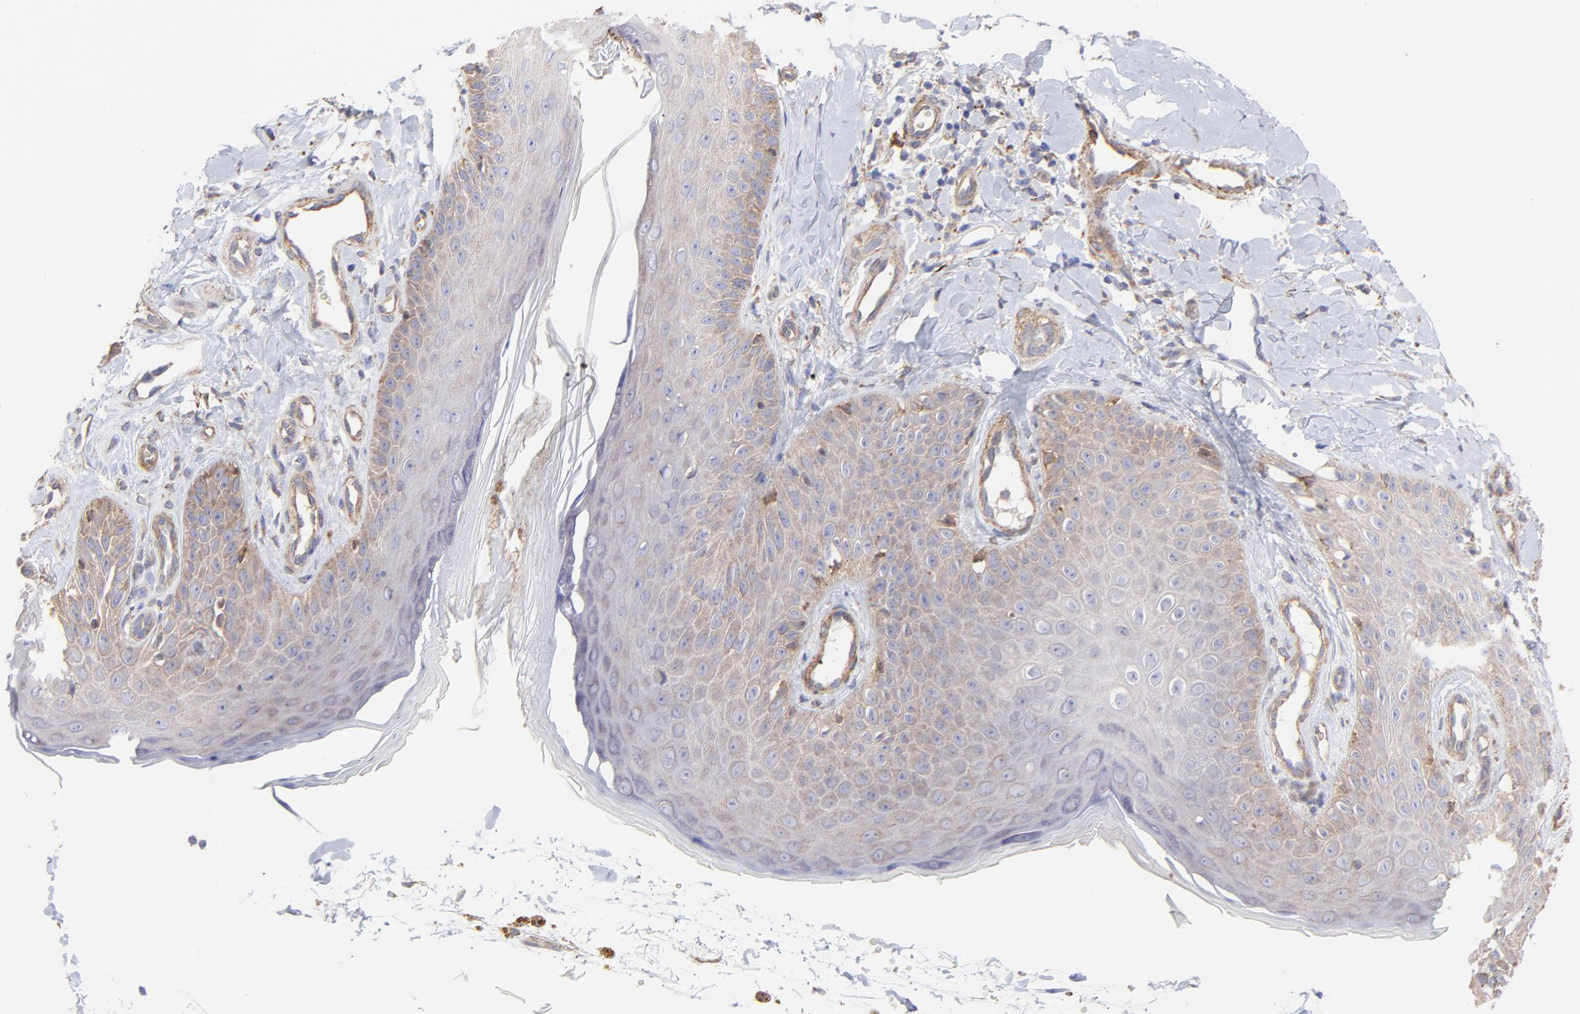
{"staining": {"intensity": "weak", "quantity": "<25%", "location": "cytoplasmic/membranous"}, "tissue": "skin cancer", "cell_type": "Tumor cells", "image_type": "cancer", "snomed": [{"axis": "morphology", "description": "Squamous cell carcinoma, NOS"}, {"axis": "topography", "description": "Skin"}], "caption": "DAB immunohistochemical staining of human skin cancer (squamous cell carcinoma) demonstrates no significant positivity in tumor cells. Brightfield microscopy of immunohistochemistry stained with DAB (brown) and hematoxylin (blue), captured at high magnification.", "gene": "PFKM", "patient": {"sex": "female", "age": 40}}